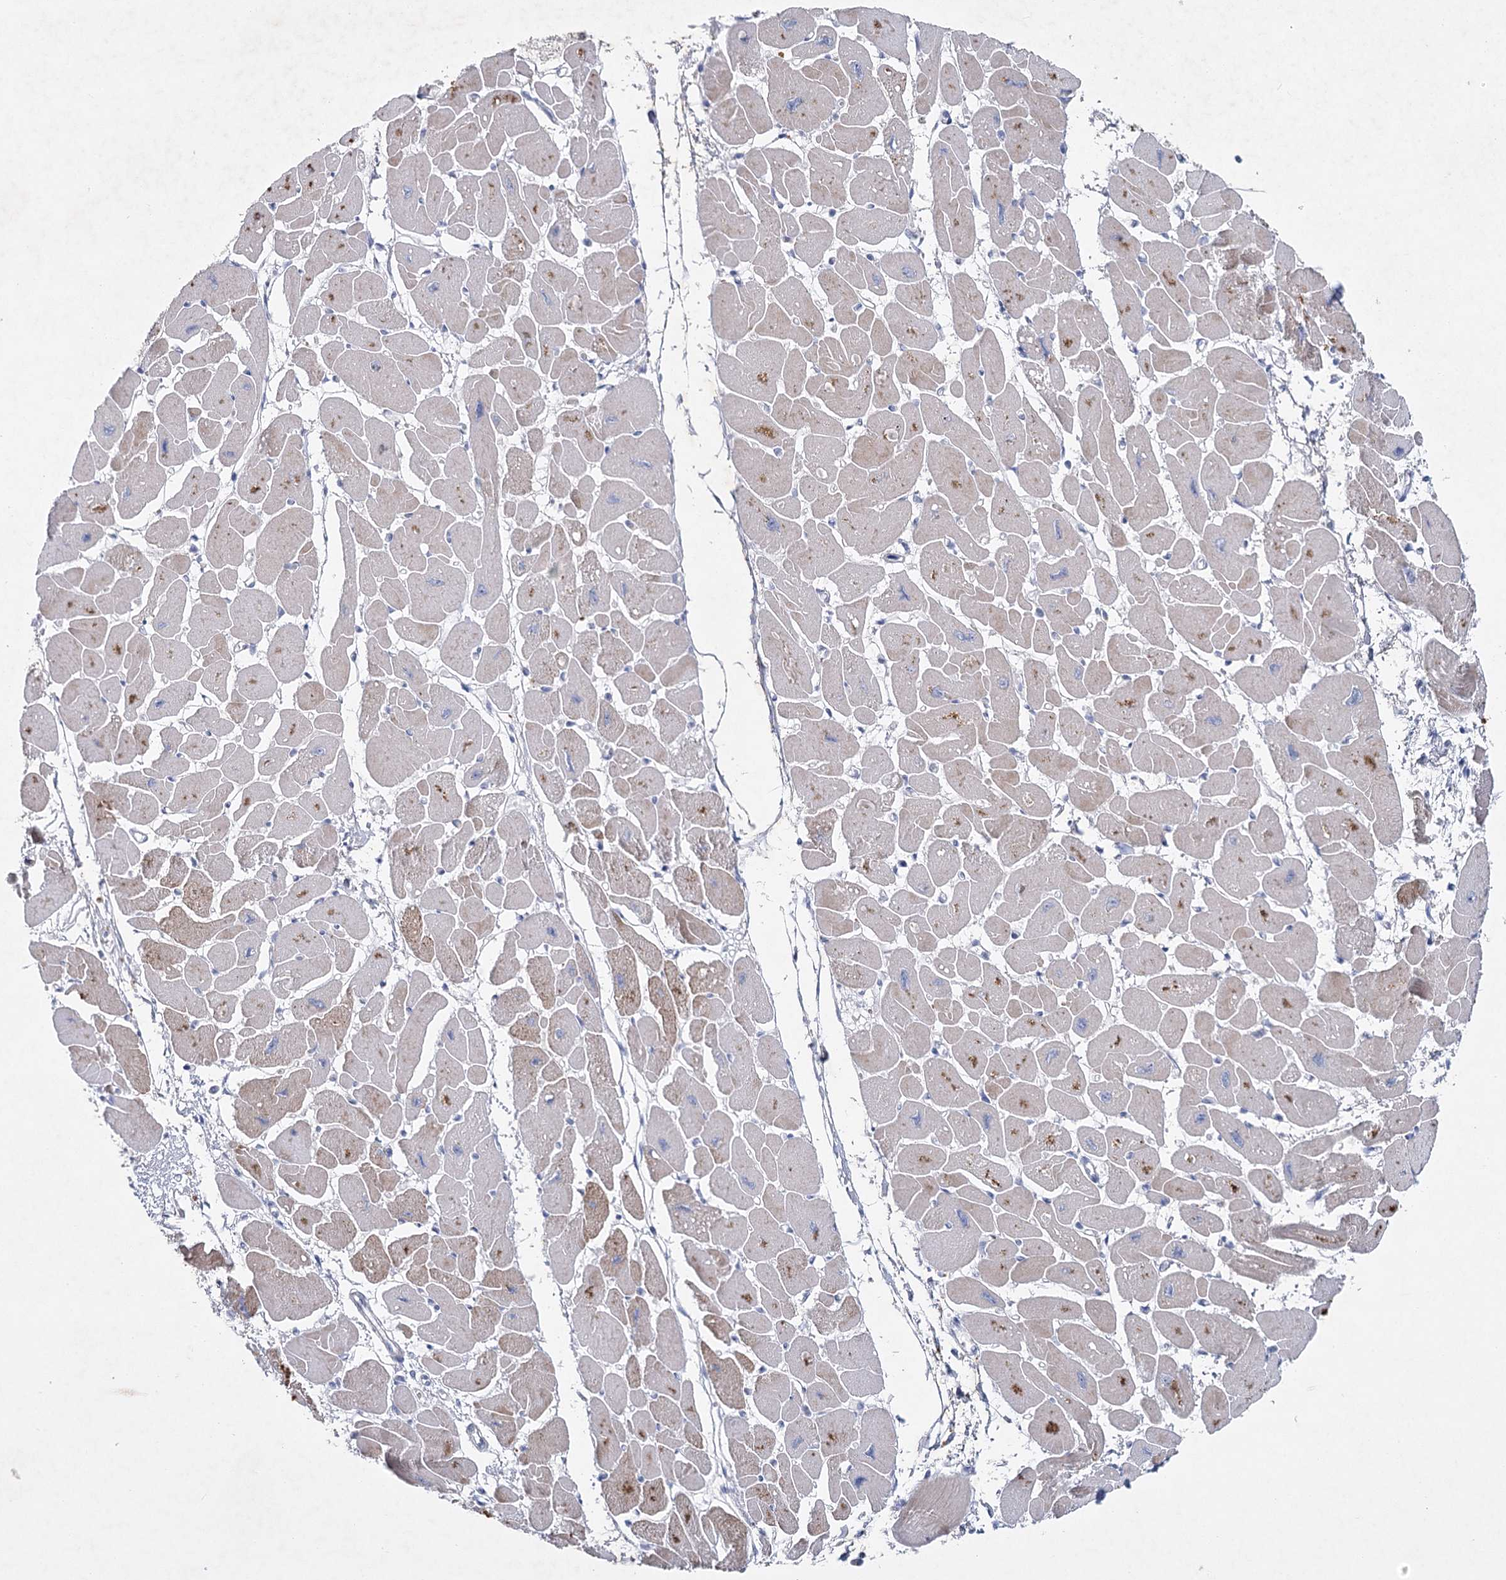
{"staining": {"intensity": "negative", "quantity": "none", "location": "none"}, "tissue": "heart muscle", "cell_type": "Cardiomyocytes", "image_type": "normal", "snomed": [{"axis": "morphology", "description": "Normal tissue, NOS"}, {"axis": "topography", "description": "Heart"}], "caption": "Protein analysis of unremarkable heart muscle displays no significant positivity in cardiomyocytes.", "gene": "MAP3K13", "patient": {"sex": "female", "age": 54}}